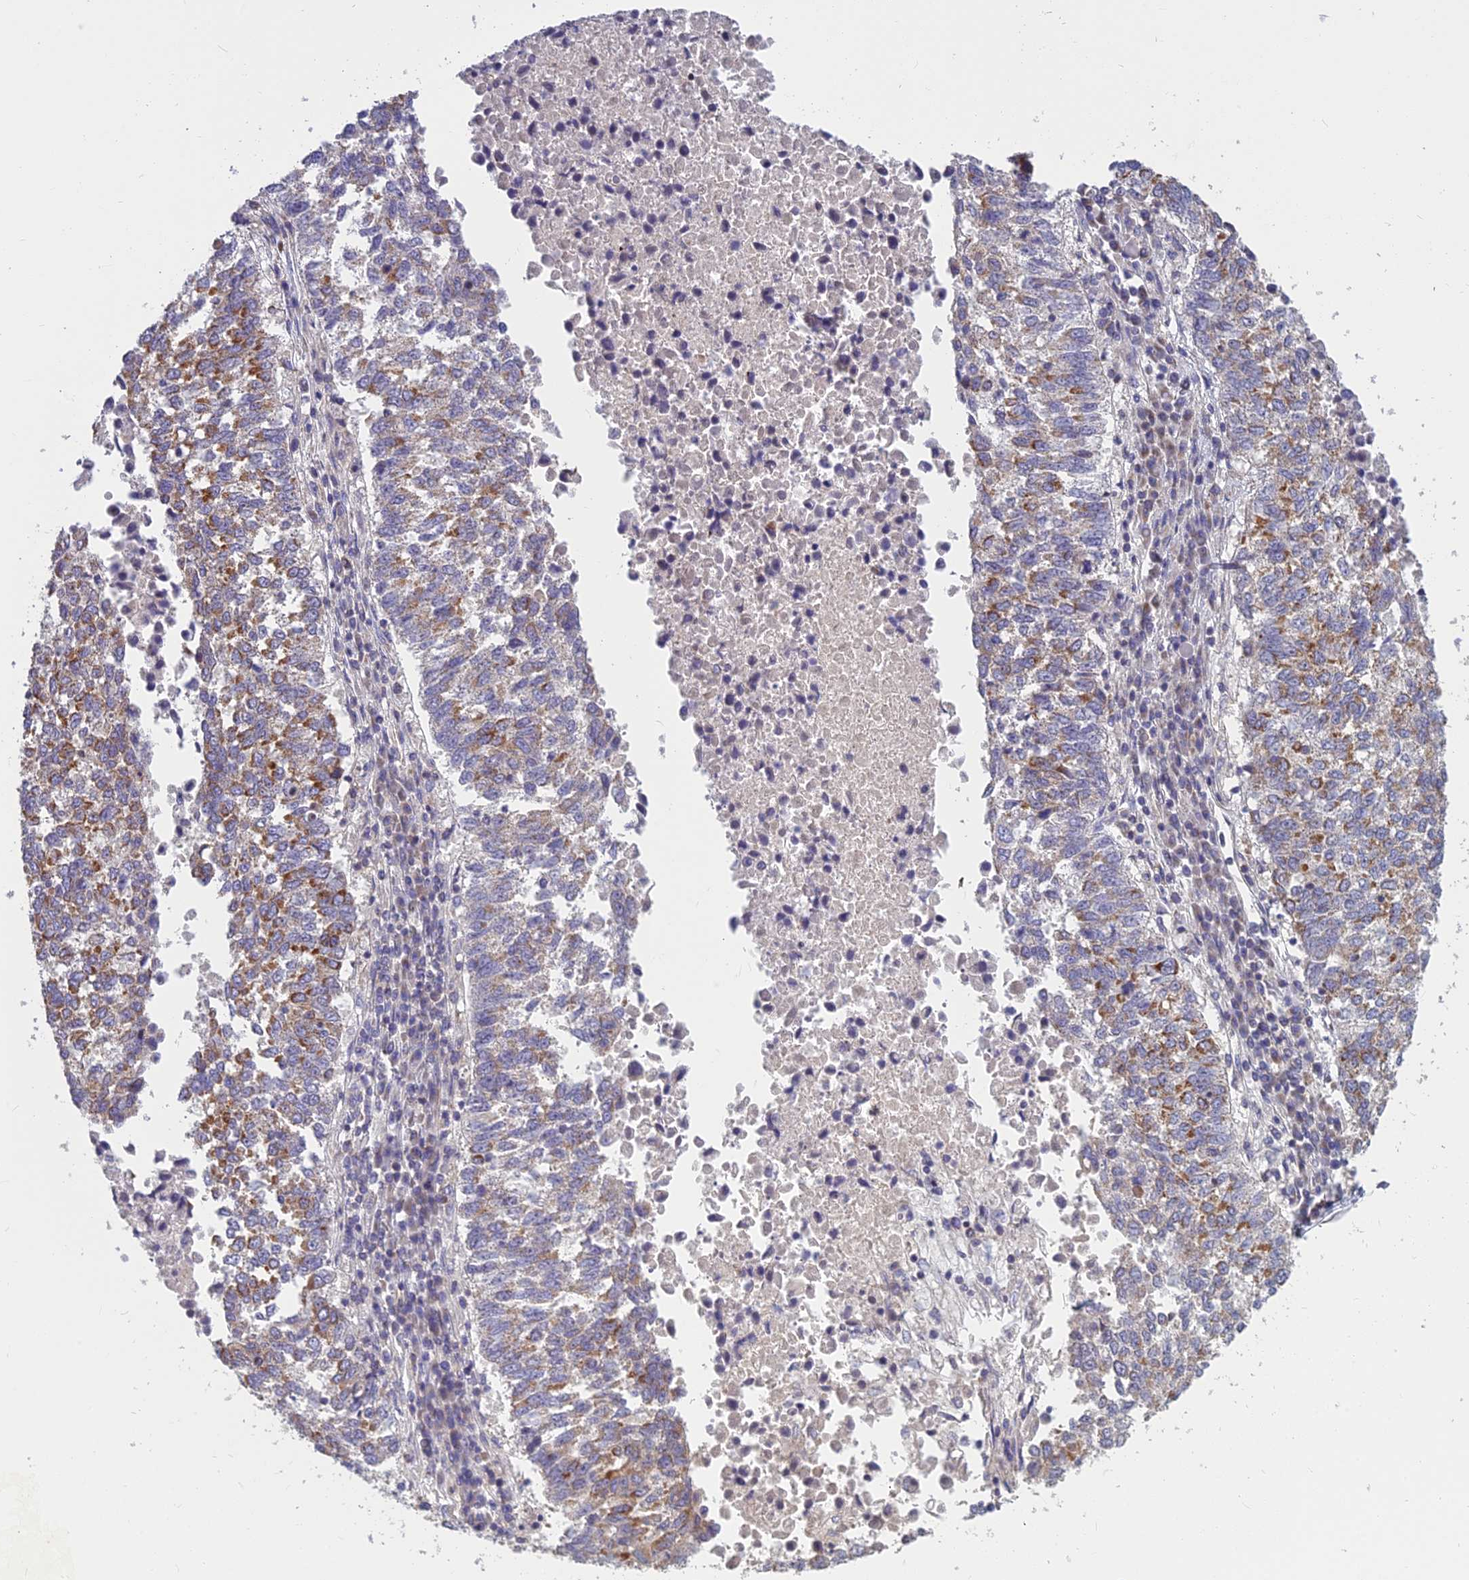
{"staining": {"intensity": "moderate", "quantity": "25%-75%", "location": "cytoplasmic/membranous"}, "tissue": "lung cancer", "cell_type": "Tumor cells", "image_type": "cancer", "snomed": [{"axis": "morphology", "description": "Squamous cell carcinoma, NOS"}, {"axis": "topography", "description": "Lung"}], "caption": "Immunohistochemistry (IHC) of lung squamous cell carcinoma reveals medium levels of moderate cytoplasmic/membranous expression in approximately 25%-75% of tumor cells.", "gene": "COX20", "patient": {"sex": "male", "age": 73}}